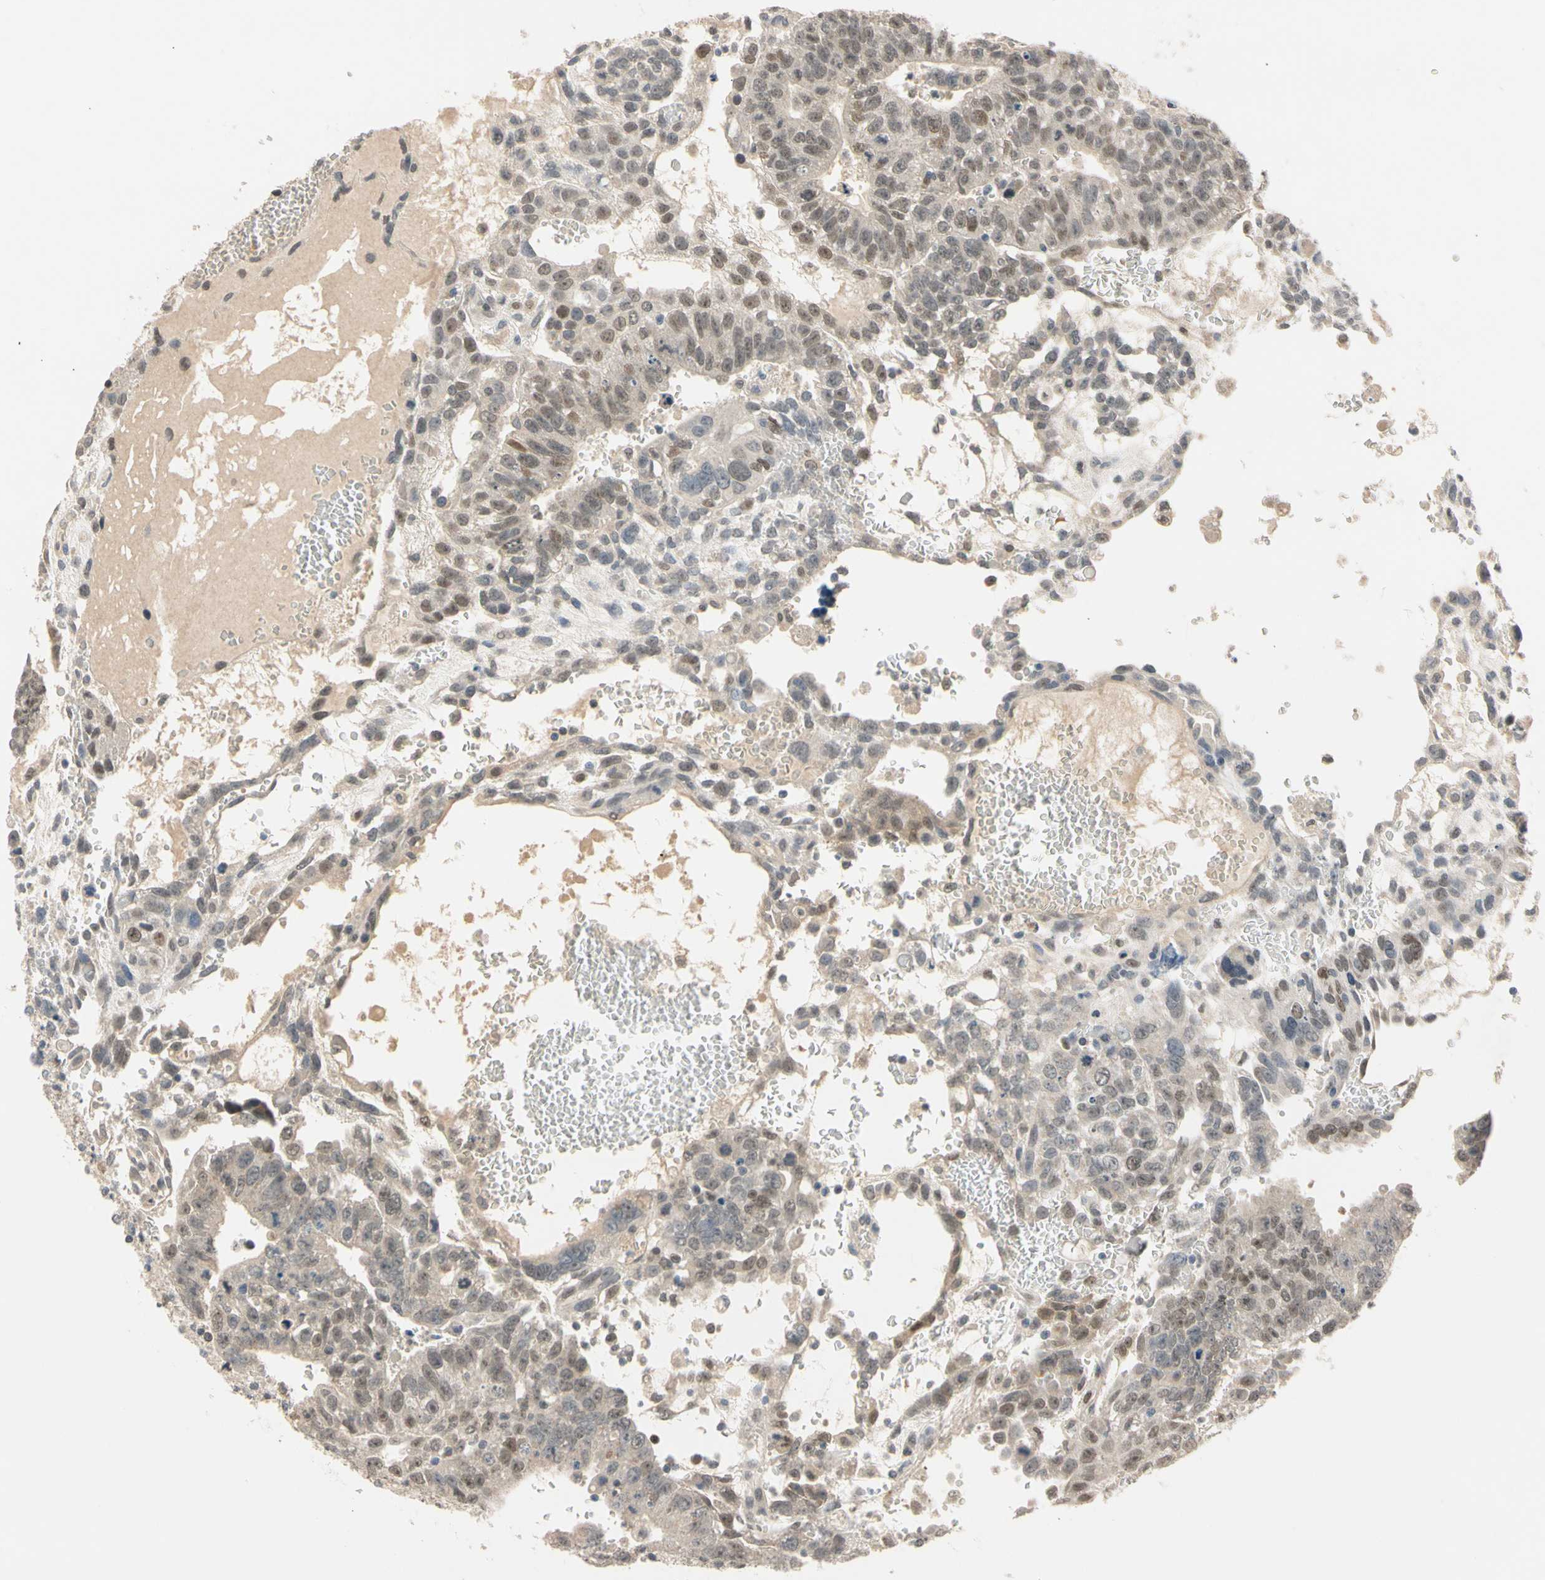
{"staining": {"intensity": "moderate", "quantity": ">75%", "location": "cytoplasmic/membranous,nuclear"}, "tissue": "testis cancer", "cell_type": "Tumor cells", "image_type": "cancer", "snomed": [{"axis": "morphology", "description": "Seminoma, NOS"}, {"axis": "morphology", "description": "Carcinoma, Embryonal, NOS"}, {"axis": "topography", "description": "Testis"}], "caption": "The micrograph exhibits immunohistochemical staining of testis cancer. There is moderate cytoplasmic/membranous and nuclear positivity is appreciated in about >75% of tumor cells. The staining was performed using DAB (3,3'-diaminobenzidine), with brown indicating positive protein expression. Nuclei are stained blue with hematoxylin.", "gene": "RIOX2", "patient": {"sex": "male", "age": 52}}